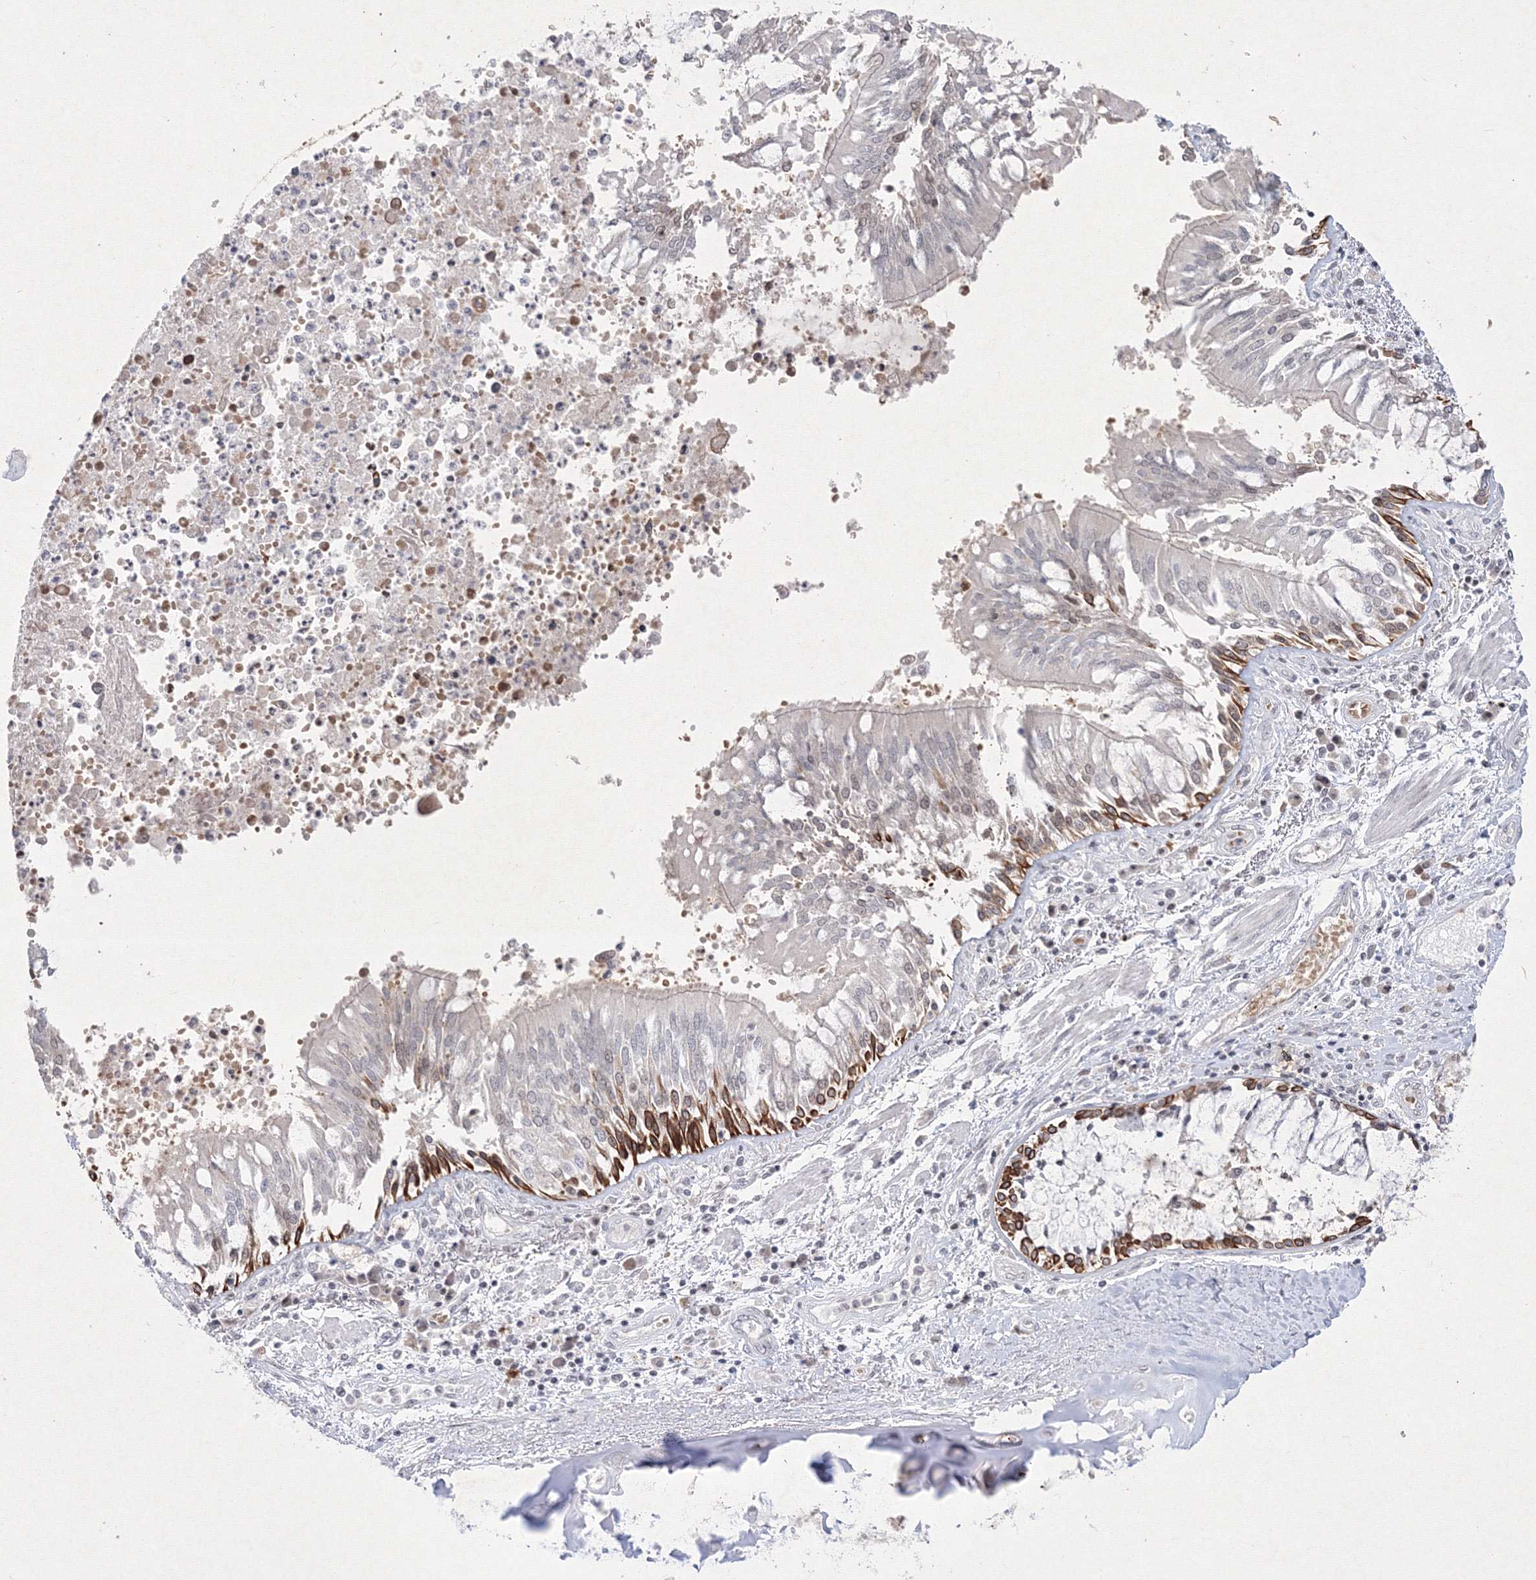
{"staining": {"intensity": "weak", "quantity": ">75%", "location": "cytoplasmic/membranous"}, "tissue": "soft tissue", "cell_type": "Chondrocytes", "image_type": "normal", "snomed": [{"axis": "morphology", "description": "Normal tissue, NOS"}, {"axis": "topography", "description": "Cartilage tissue"}, {"axis": "topography", "description": "Bronchus"}, {"axis": "topography", "description": "Lung"}, {"axis": "topography", "description": "Peripheral nerve tissue"}], "caption": "Protein staining of normal soft tissue displays weak cytoplasmic/membranous expression in about >75% of chondrocytes.", "gene": "NXPE3", "patient": {"sex": "female", "age": 49}}